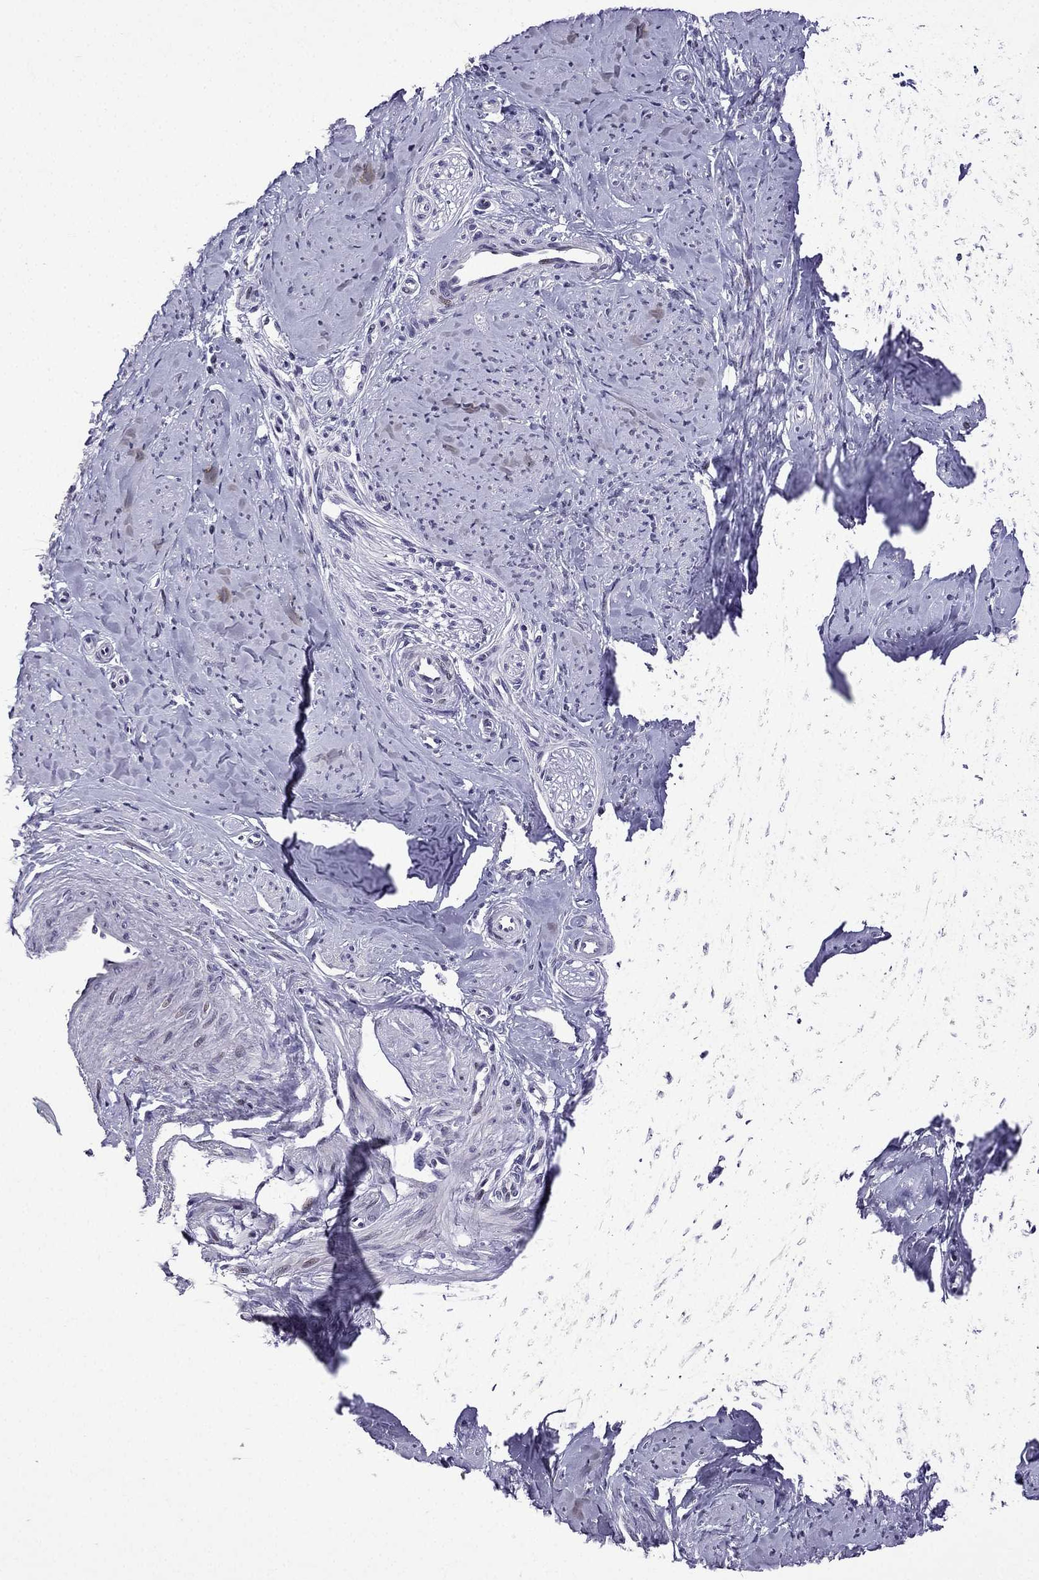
{"staining": {"intensity": "negative", "quantity": "none", "location": "none"}, "tissue": "smooth muscle", "cell_type": "Smooth muscle cells", "image_type": "normal", "snomed": [{"axis": "morphology", "description": "Normal tissue, NOS"}, {"axis": "topography", "description": "Smooth muscle"}], "caption": "This photomicrograph is of benign smooth muscle stained with immunohistochemistry (IHC) to label a protein in brown with the nuclei are counter-stained blue. There is no expression in smooth muscle cells. The staining was performed using DAB (3,3'-diaminobenzidine) to visualize the protein expression in brown, while the nuclei were stained in blue with hematoxylin (Magnification: 20x).", "gene": "TTN", "patient": {"sex": "female", "age": 48}}